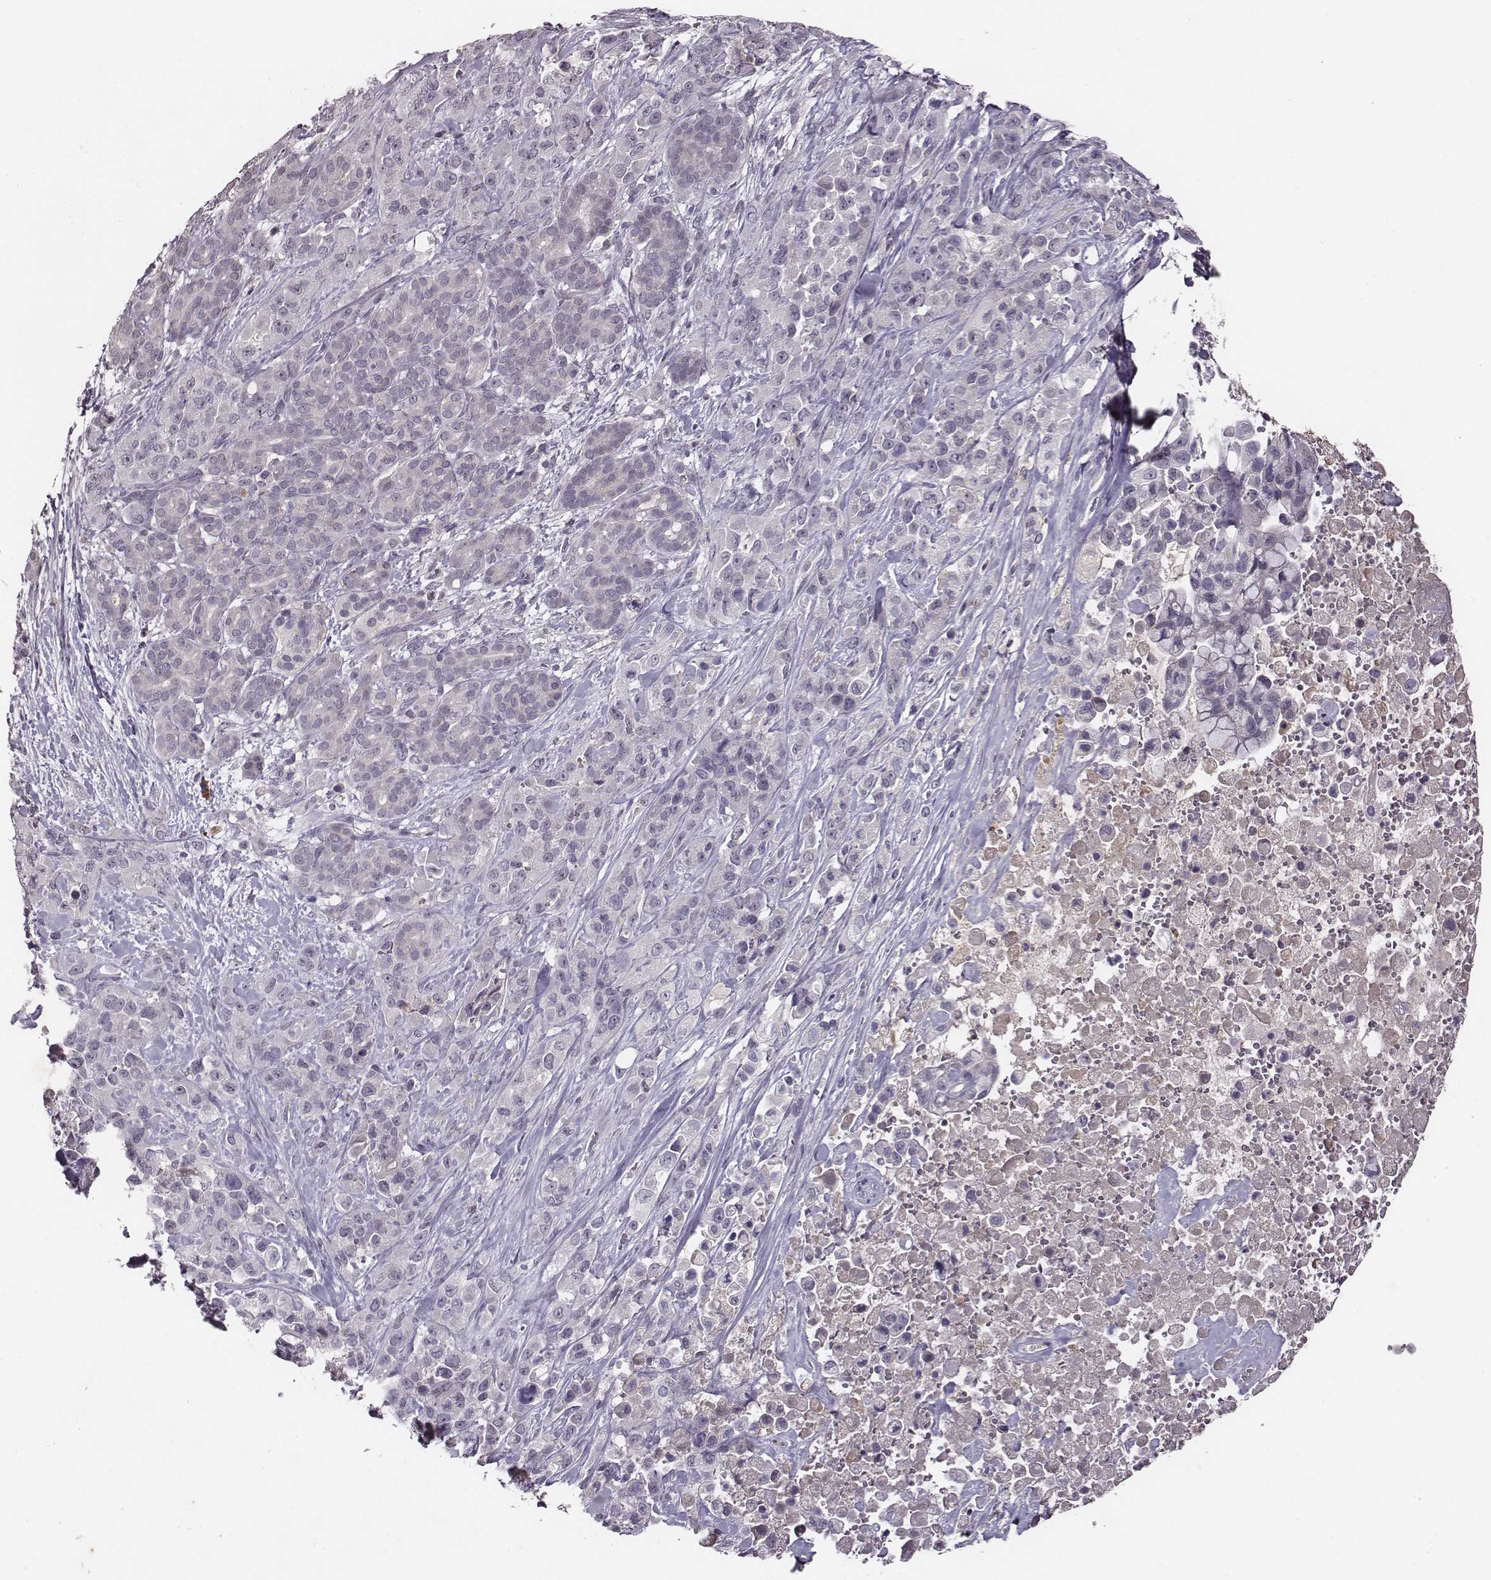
{"staining": {"intensity": "negative", "quantity": "none", "location": "none"}, "tissue": "pancreatic cancer", "cell_type": "Tumor cells", "image_type": "cancer", "snomed": [{"axis": "morphology", "description": "Adenocarcinoma, NOS"}, {"axis": "topography", "description": "Pancreas"}], "caption": "The histopathology image displays no staining of tumor cells in pancreatic cancer (adenocarcinoma).", "gene": "SLC22A6", "patient": {"sex": "male", "age": 44}}